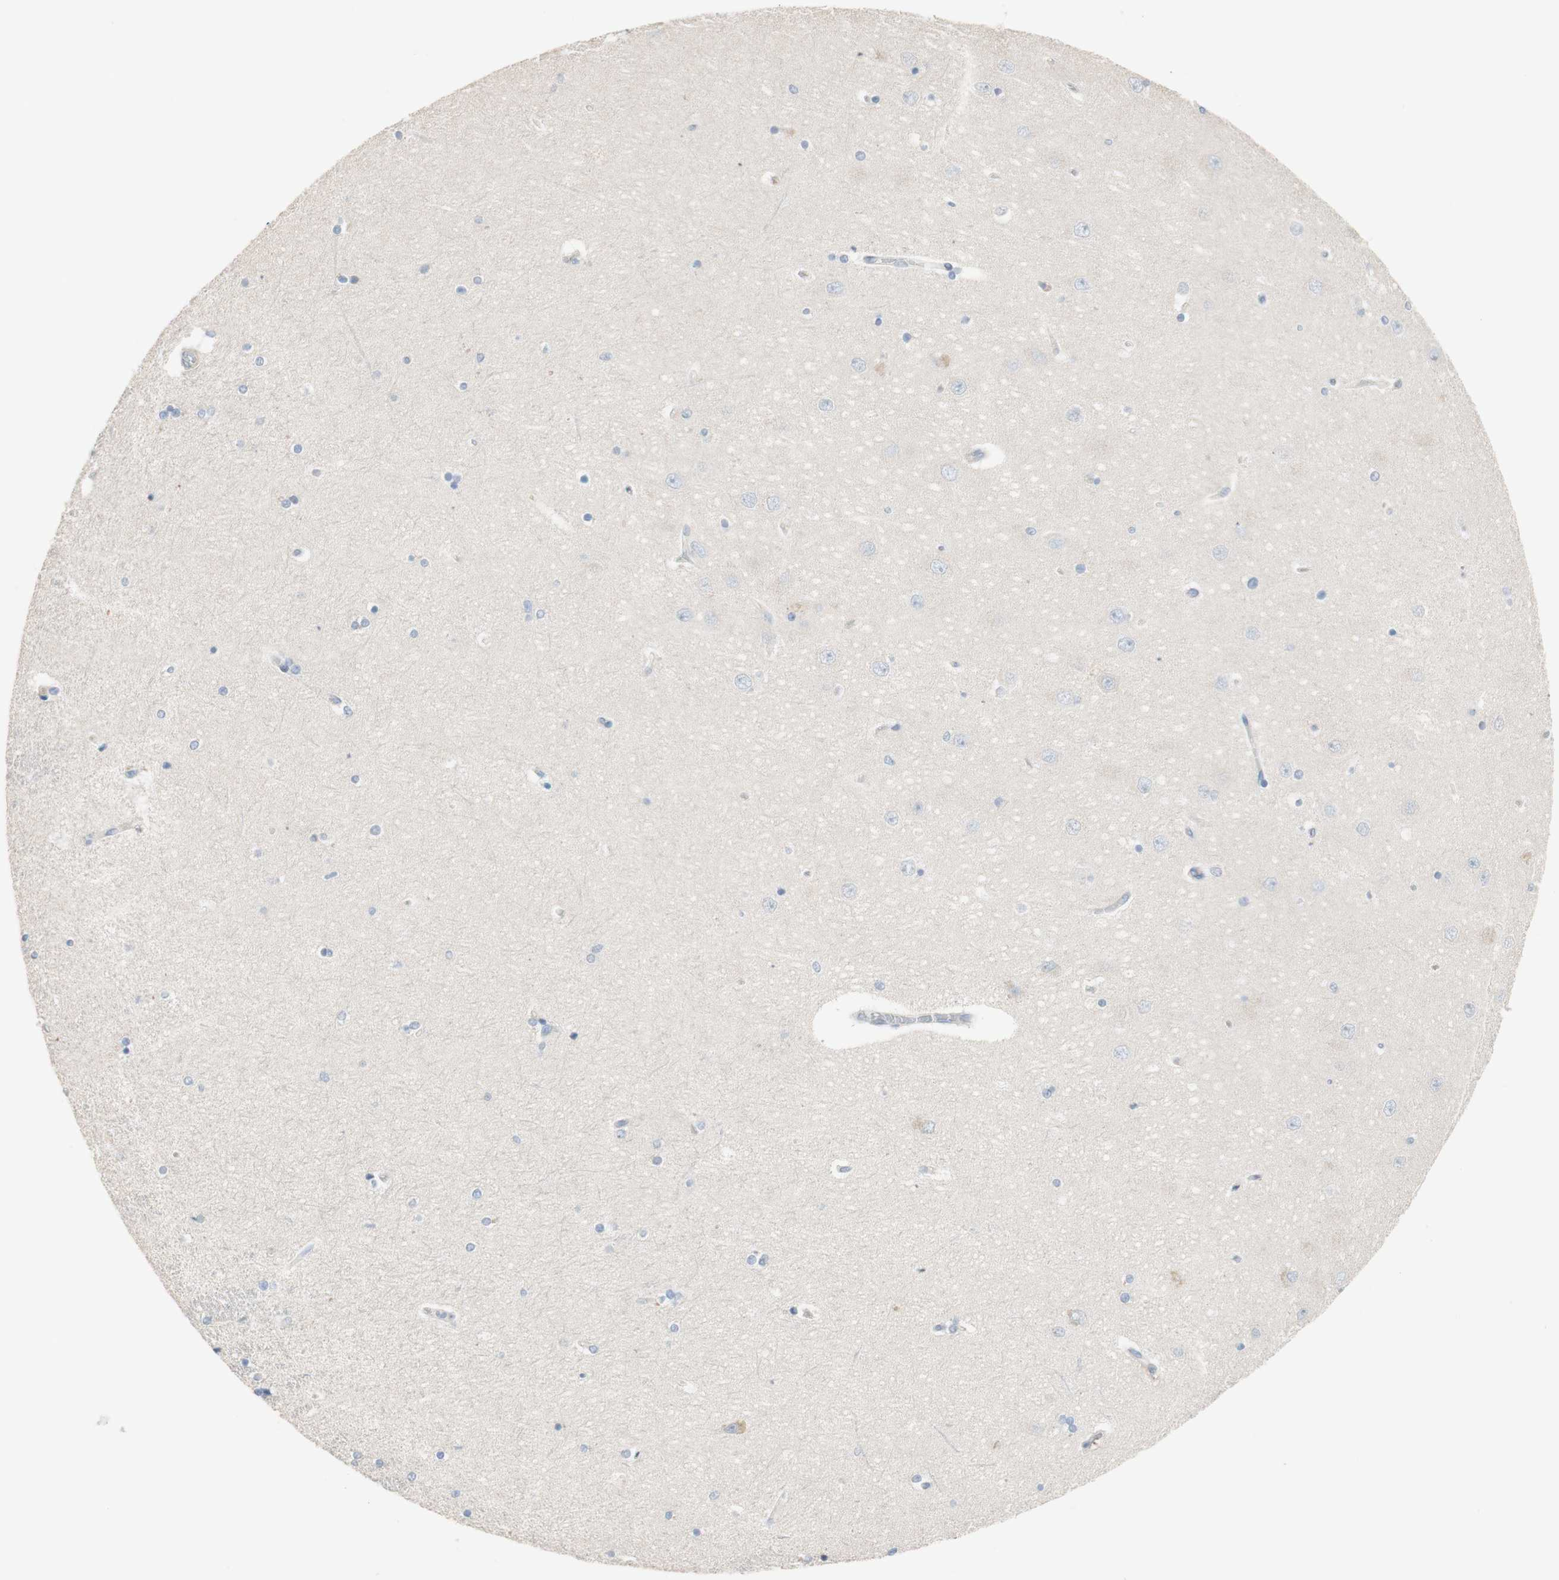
{"staining": {"intensity": "negative", "quantity": "none", "location": "none"}, "tissue": "hippocampus", "cell_type": "Glial cells", "image_type": "normal", "snomed": [{"axis": "morphology", "description": "Normal tissue, NOS"}, {"axis": "topography", "description": "Hippocampus"}], "caption": "Immunohistochemistry (IHC) of normal human hippocampus exhibits no expression in glial cells. (Stains: DAB IHC with hematoxylin counter stain, Microscopy: brightfield microscopy at high magnification).", "gene": "MANEA", "patient": {"sex": "female", "age": 54}}